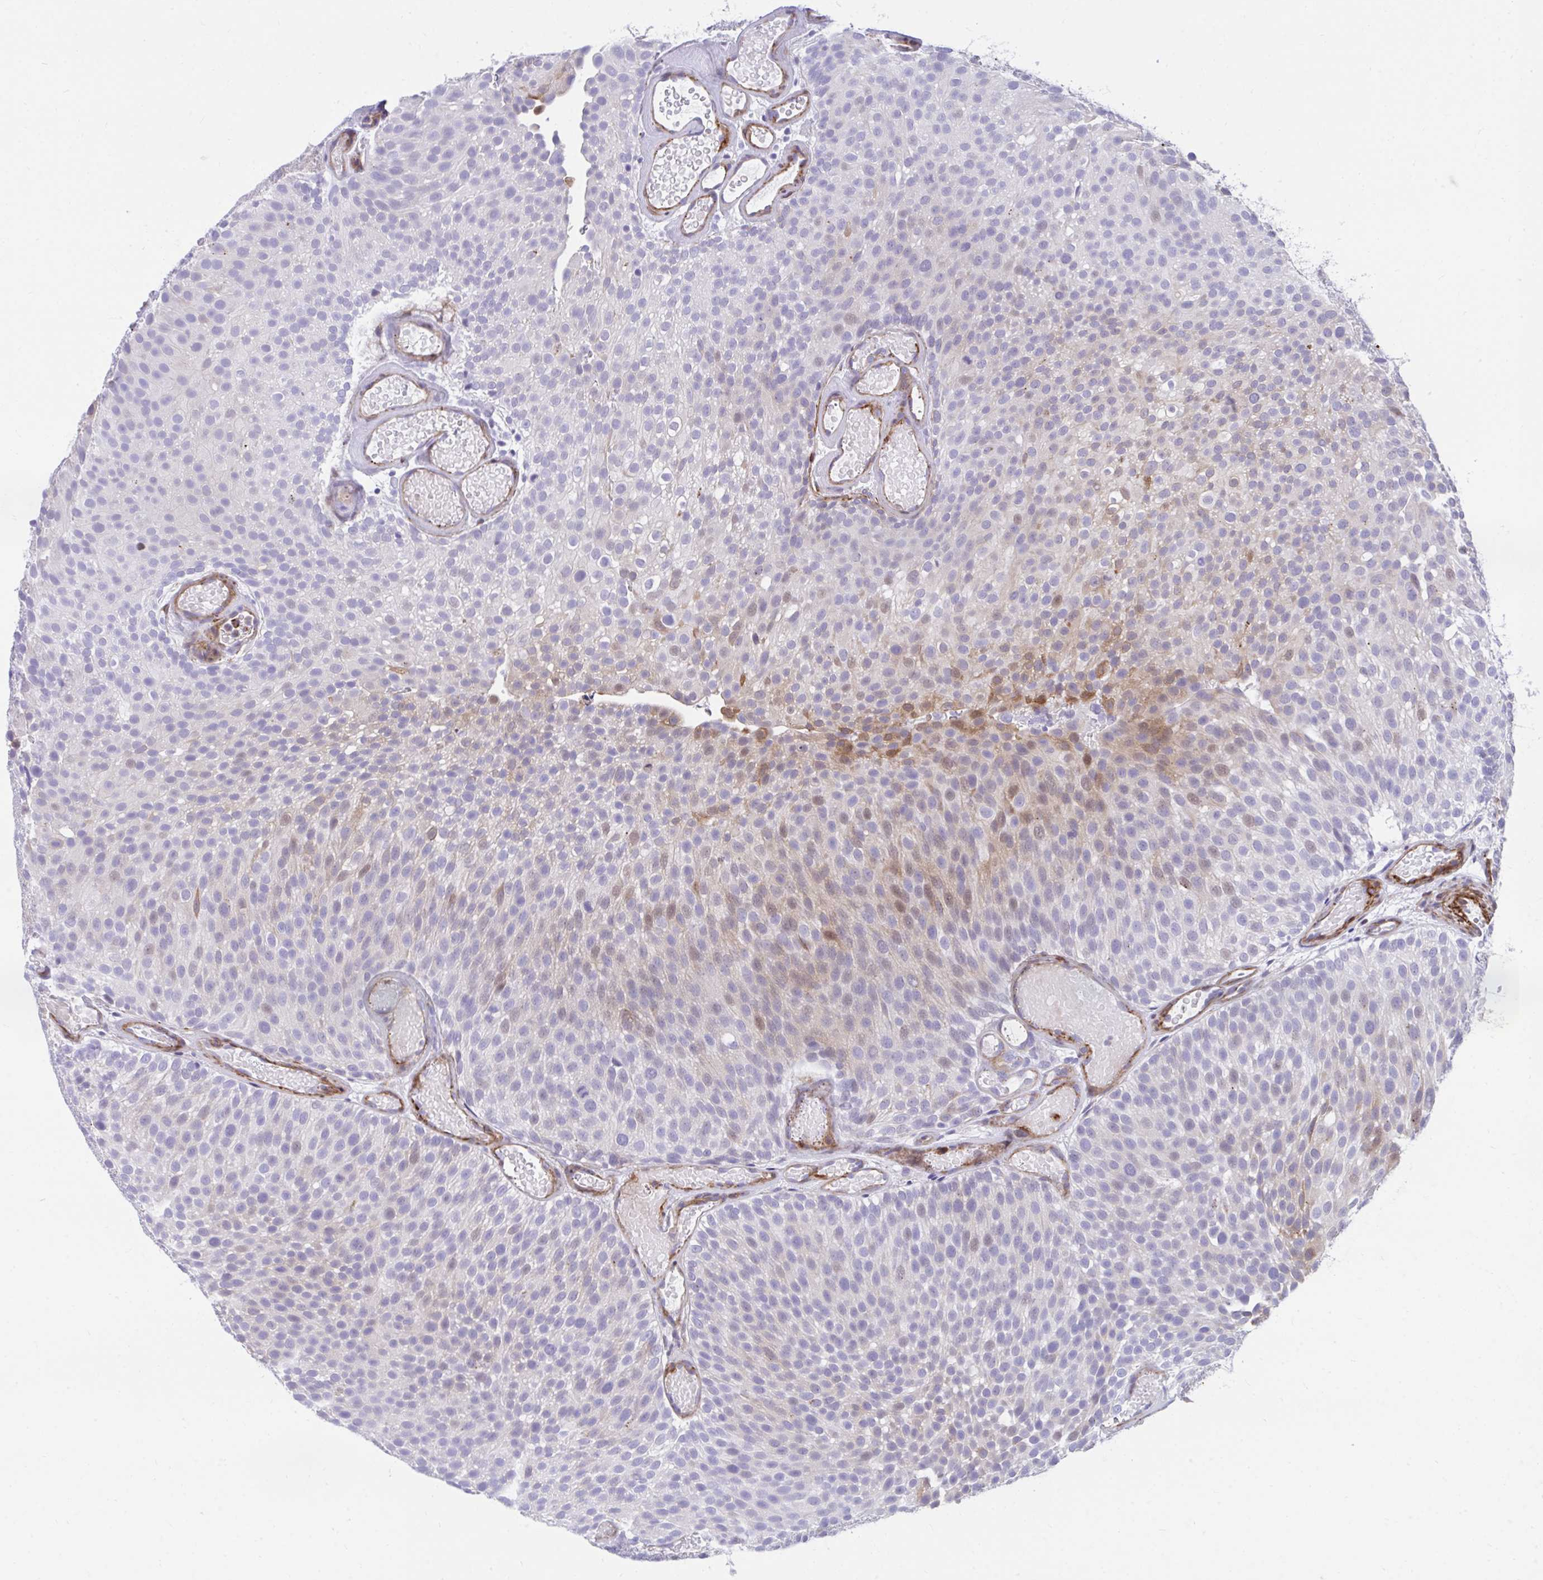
{"staining": {"intensity": "weak", "quantity": "<25%", "location": "cytoplasmic/membranous,nuclear"}, "tissue": "urothelial cancer", "cell_type": "Tumor cells", "image_type": "cancer", "snomed": [{"axis": "morphology", "description": "Urothelial carcinoma, Low grade"}, {"axis": "topography", "description": "Urinary bladder"}], "caption": "This histopathology image is of low-grade urothelial carcinoma stained with IHC to label a protein in brown with the nuclei are counter-stained blue. There is no positivity in tumor cells.", "gene": "CSTB", "patient": {"sex": "male", "age": 78}}